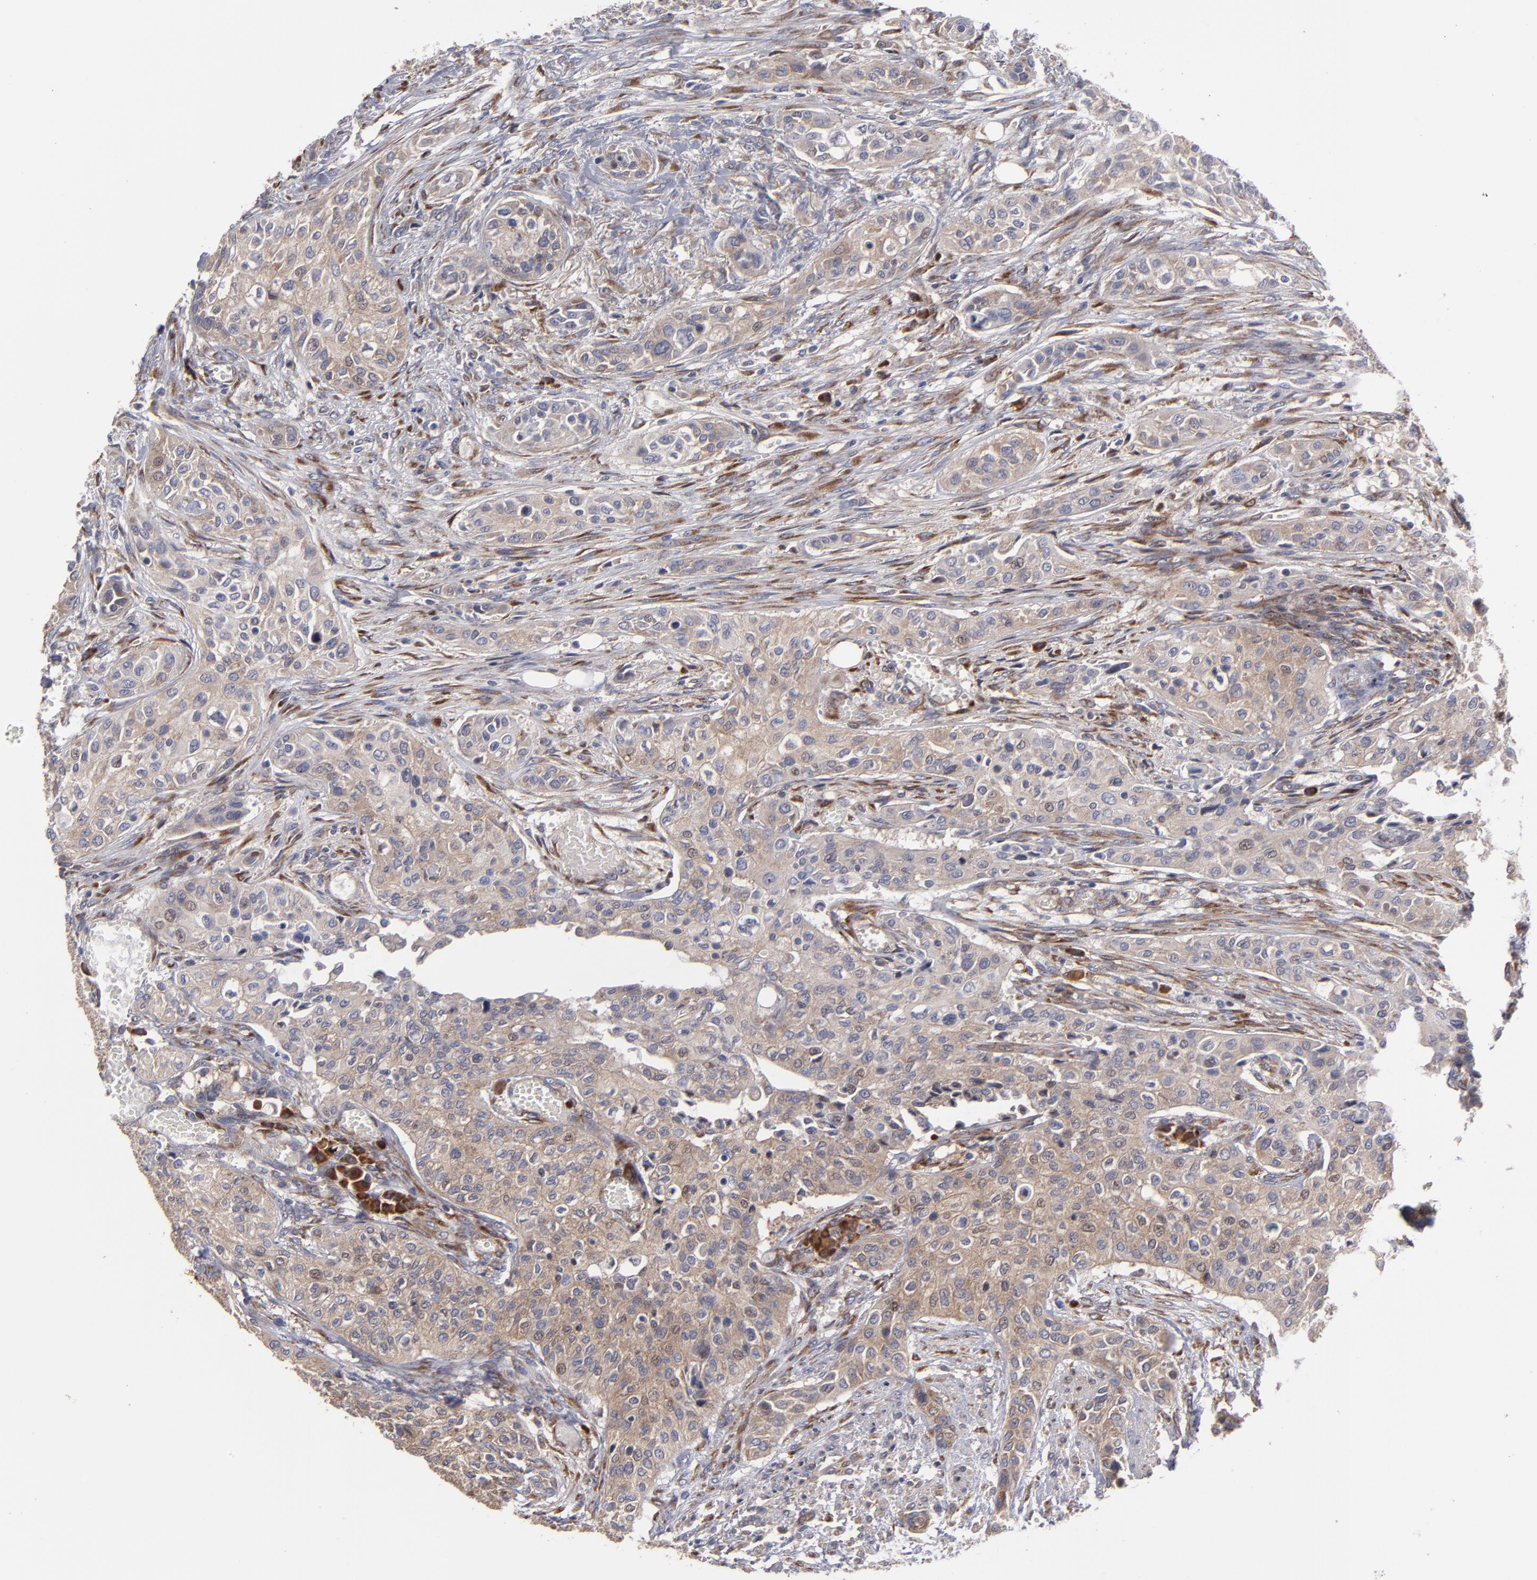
{"staining": {"intensity": "moderate", "quantity": "25%-75%", "location": "cytoplasmic/membranous"}, "tissue": "urothelial cancer", "cell_type": "Tumor cells", "image_type": "cancer", "snomed": [{"axis": "morphology", "description": "Urothelial carcinoma, High grade"}, {"axis": "topography", "description": "Urinary bladder"}], "caption": "Immunohistochemical staining of urothelial cancer reveals moderate cytoplasmic/membranous protein expression in approximately 25%-75% of tumor cells.", "gene": "SND1", "patient": {"sex": "male", "age": 74}}